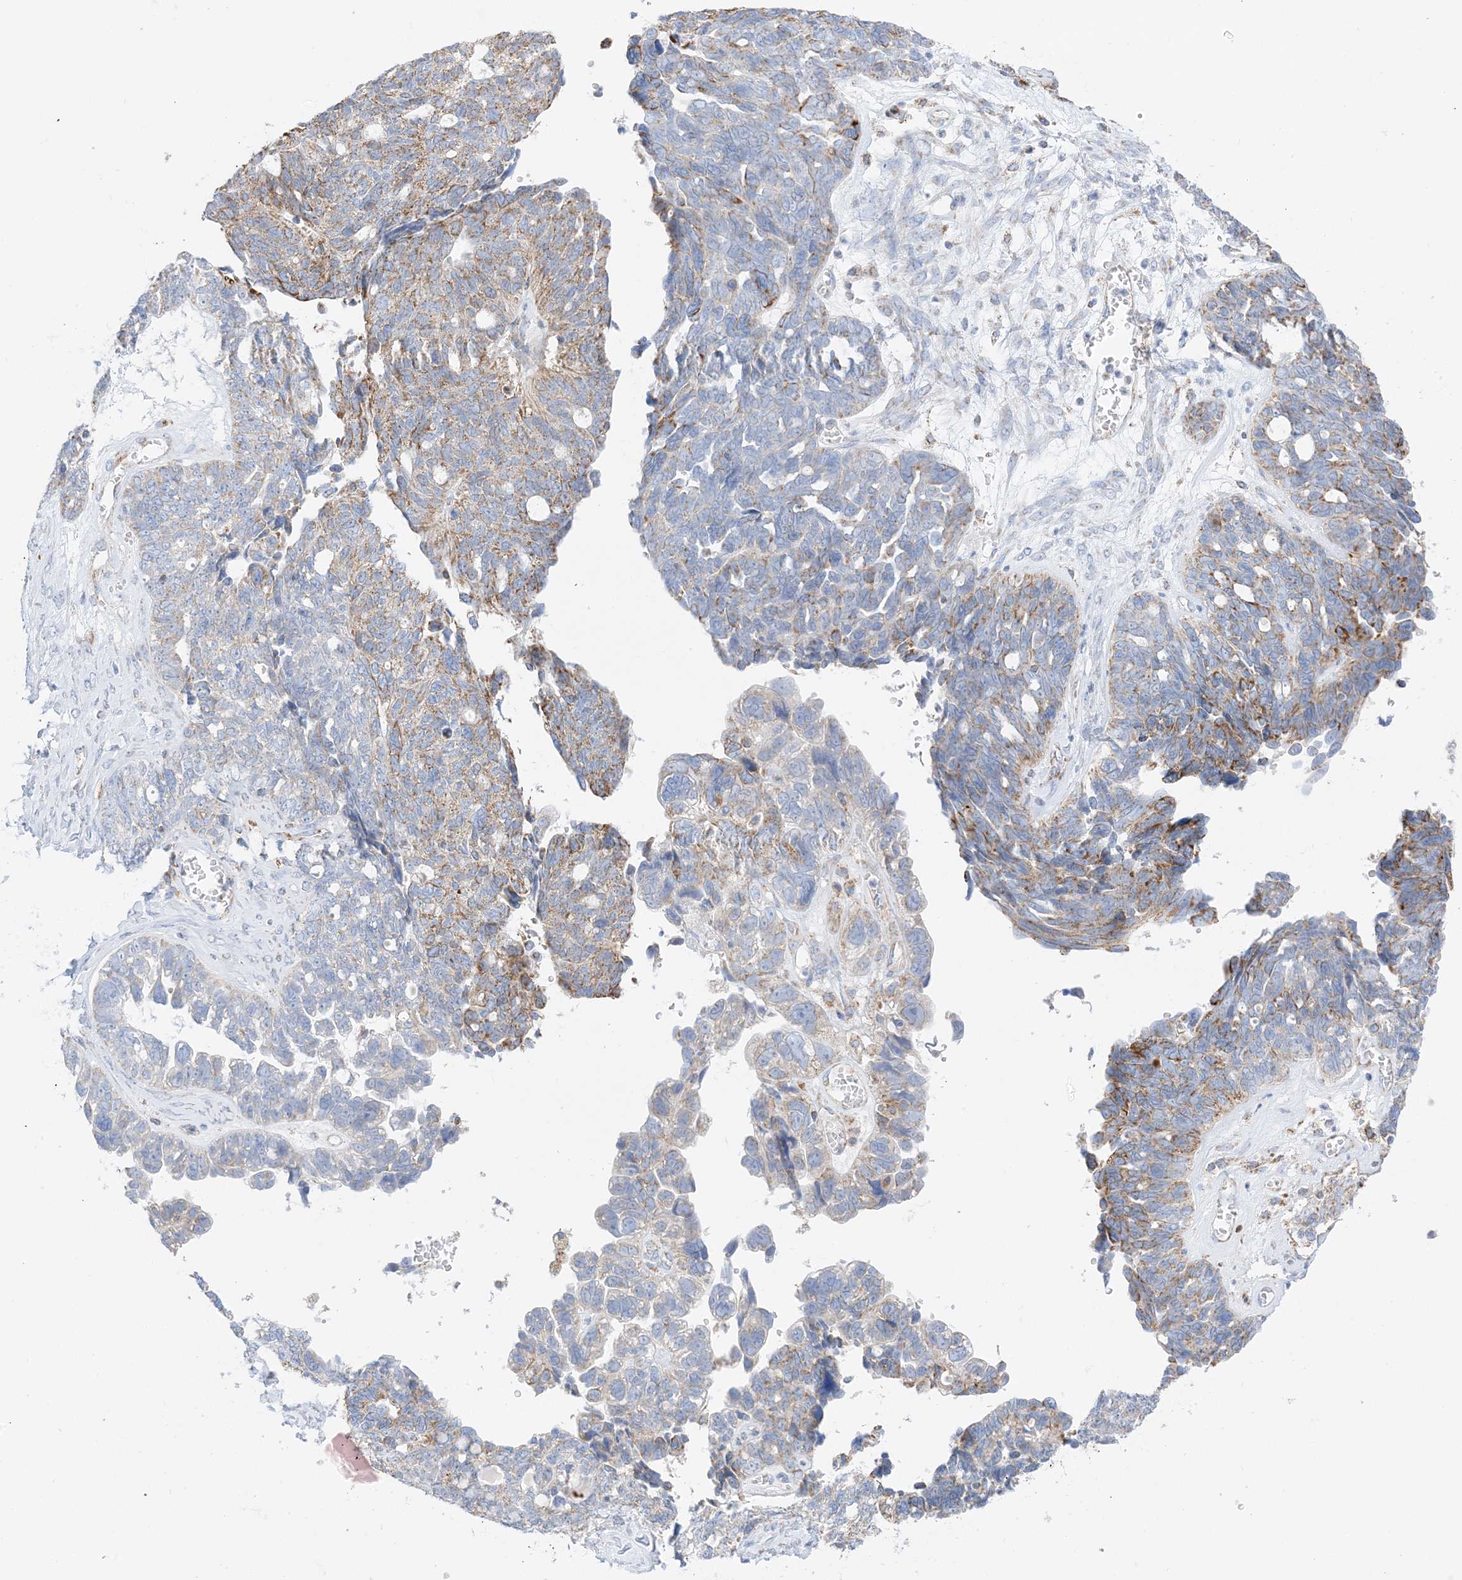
{"staining": {"intensity": "moderate", "quantity": "25%-75%", "location": "cytoplasmic/membranous"}, "tissue": "ovarian cancer", "cell_type": "Tumor cells", "image_type": "cancer", "snomed": [{"axis": "morphology", "description": "Cystadenocarcinoma, serous, NOS"}, {"axis": "topography", "description": "Ovary"}], "caption": "Ovarian cancer (serous cystadenocarcinoma) was stained to show a protein in brown. There is medium levels of moderate cytoplasmic/membranous expression in about 25%-75% of tumor cells.", "gene": "CAPN13", "patient": {"sex": "female", "age": 79}}